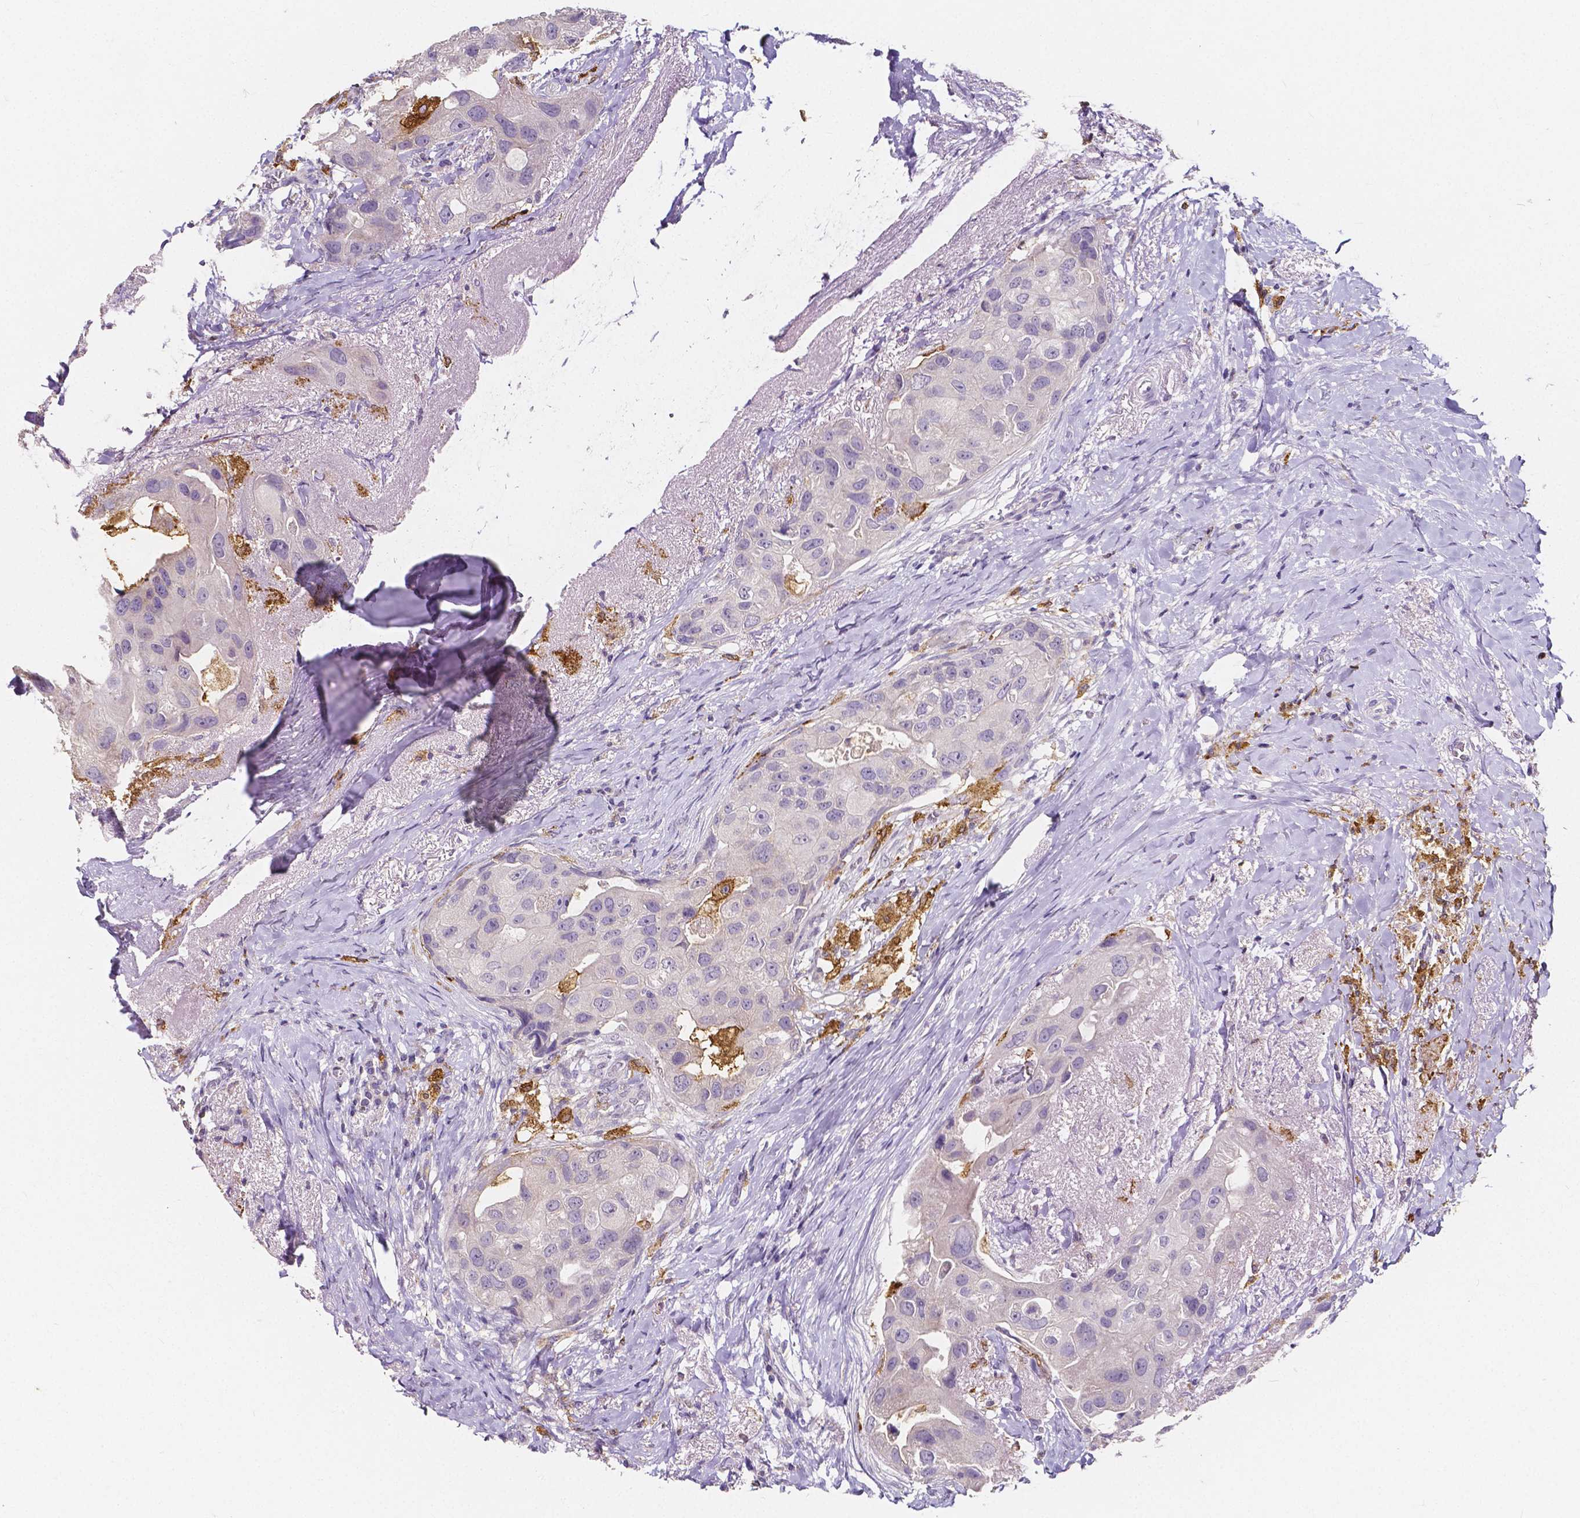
{"staining": {"intensity": "negative", "quantity": "none", "location": "none"}, "tissue": "breast cancer", "cell_type": "Tumor cells", "image_type": "cancer", "snomed": [{"axis": "morphology", "description": "Duct carcinoma"}, {"axis": "topography", "description": "Breast"}], "caption": "The photomicrograph demonstrates no significant staining in tumor cells of breast cancer (infiltrating ductal carcinoma).", "gene": "ACP5", "patient": {"sex": "female", "age": 43}}